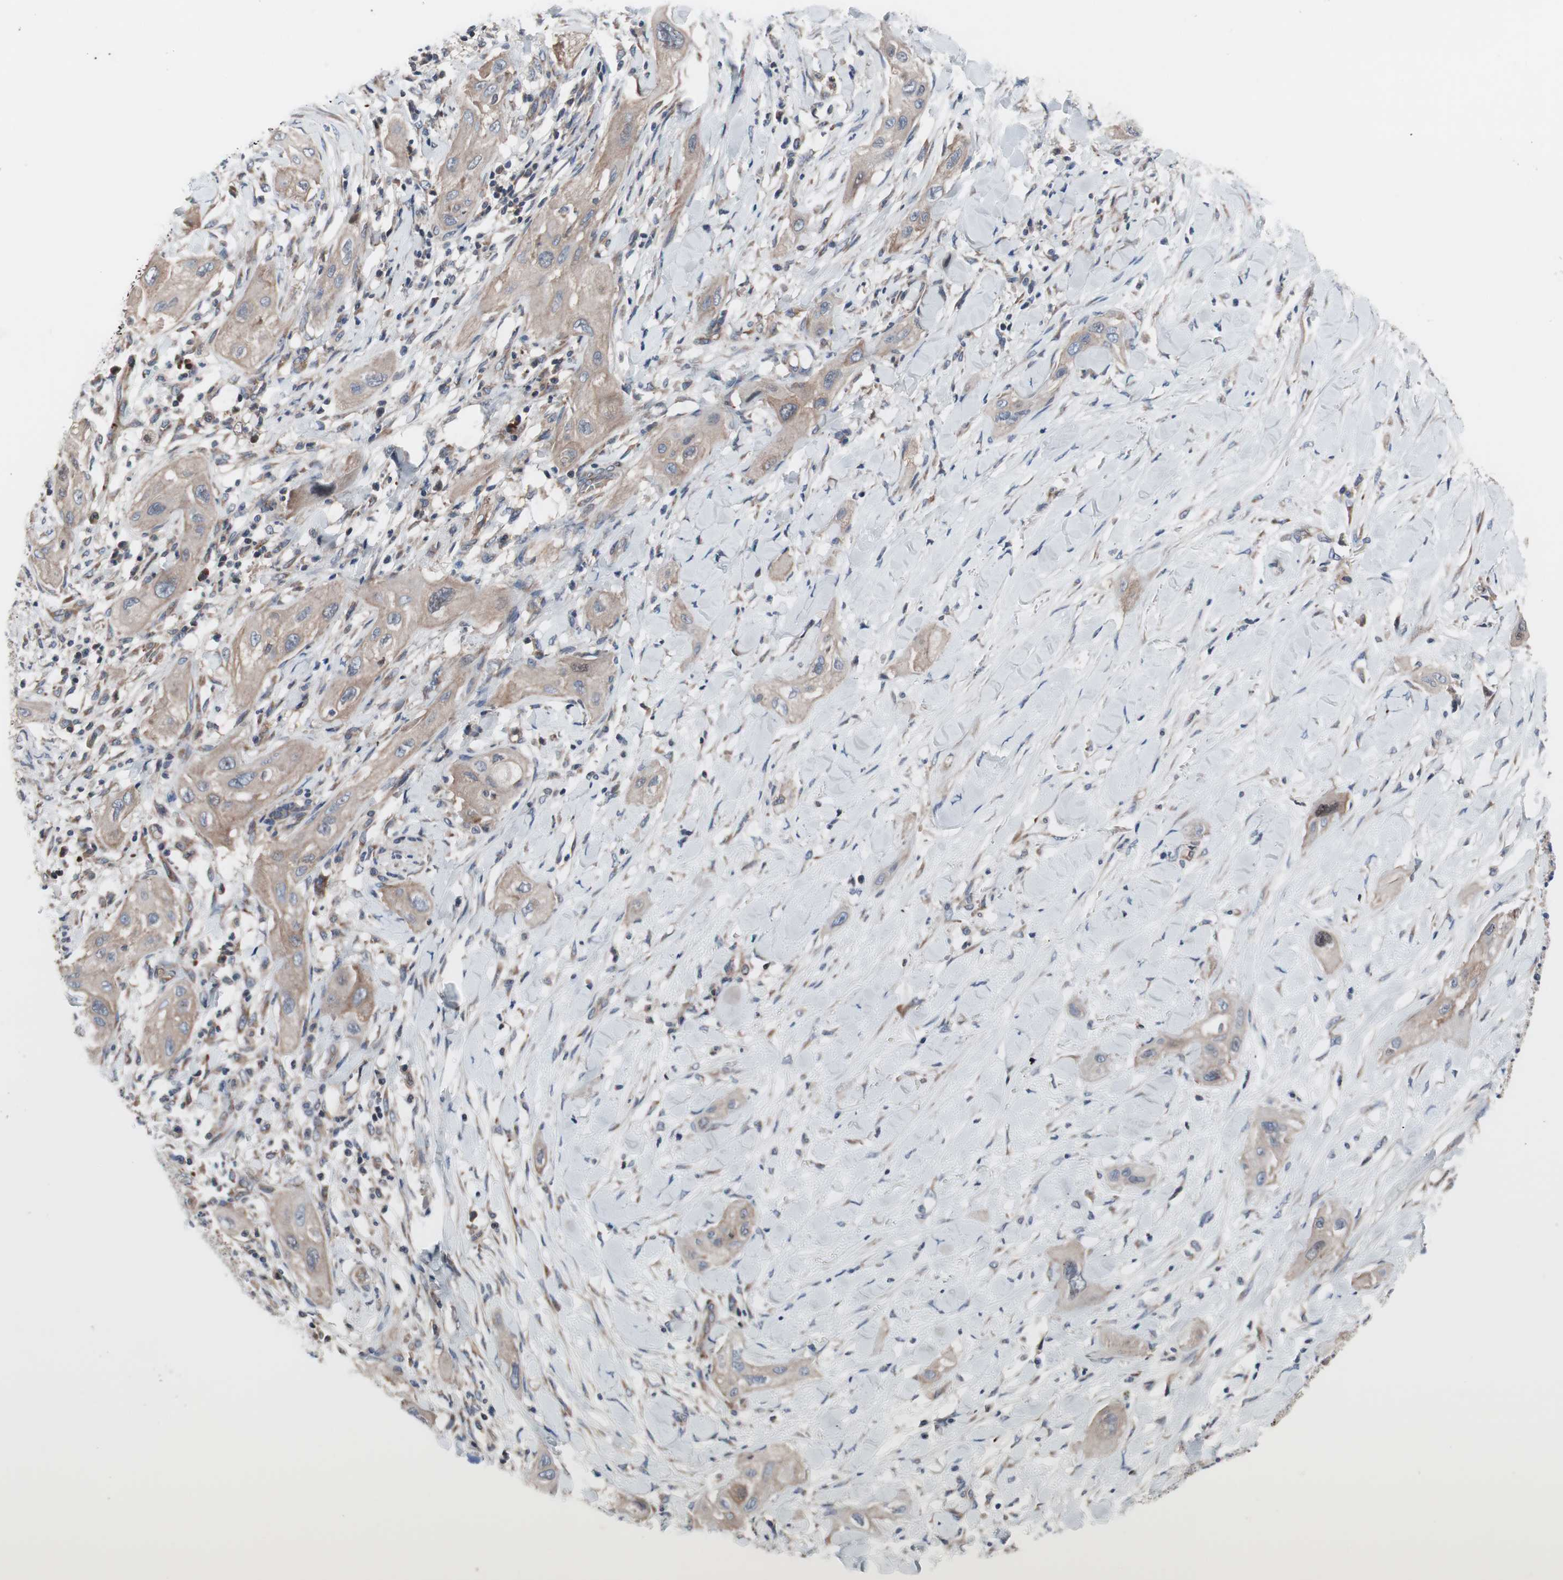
{"staining": {"intensity": "weak", "quantity": ">75%", "location": "cytoplasmic/membranous"}, "tissue": "lung cancer", "cell_type": "Tumor cells", "image_type": "cancer", "snomed": [{"axis": "morphology", "description": "Squamous cell carcinoma, NOS"}, {"axis": "topography", "description": "Lung"}], "caption": "IHC staining of lung cancer (squamous cell carcinoma), which exhibits low levels of weak cytoplasmic/membranous staining in approximately >75% of tumor cells indicating weak cytoplasmic/membranous protein positivity. The staining was performed using DAB (brown) for protein detection and nuclei were counterstained in hematoxylin (blue).", "gene": "KANSL1", "patient": {"sex": "female", "age": 47}}